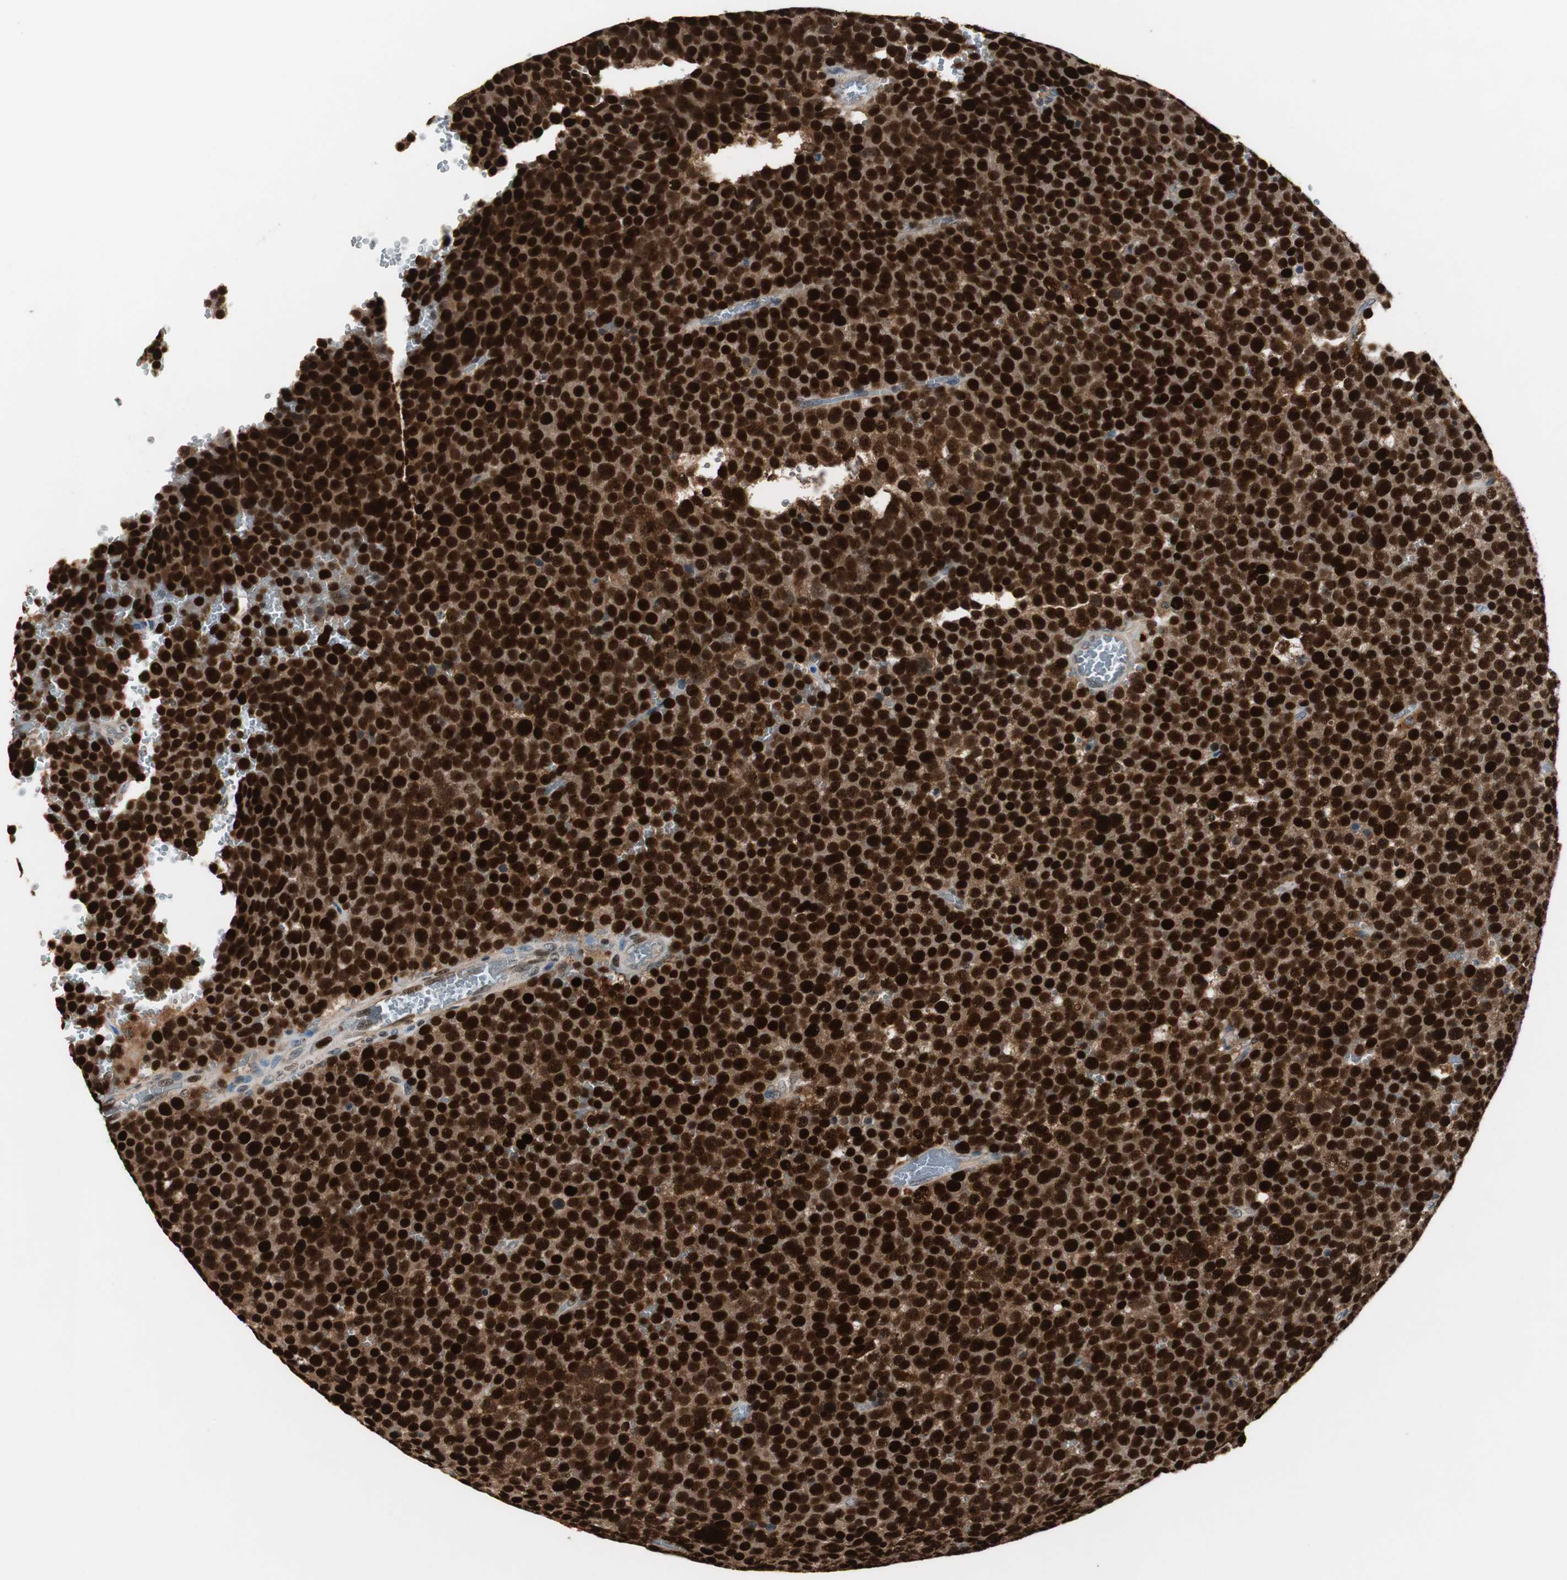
{"staining": {"intensity": "strong", "quantity": ">75%", "location": "nuclear"}, "tissue": "testis cancer", "cell_type": "Tumor cells", "image_type": "cancer", "snomed": [{"axis": "morphology", "description": "Seminoma, NOS"}, {"axis": "topography", "description": "Testis"}], "caption": "Protein staining of seminoma (testis) tissue exhibits strong nuclear expression in about >75% of tumor cells.", "gene": "FEN1", "patient": {"sex": "male", "age": 71}}